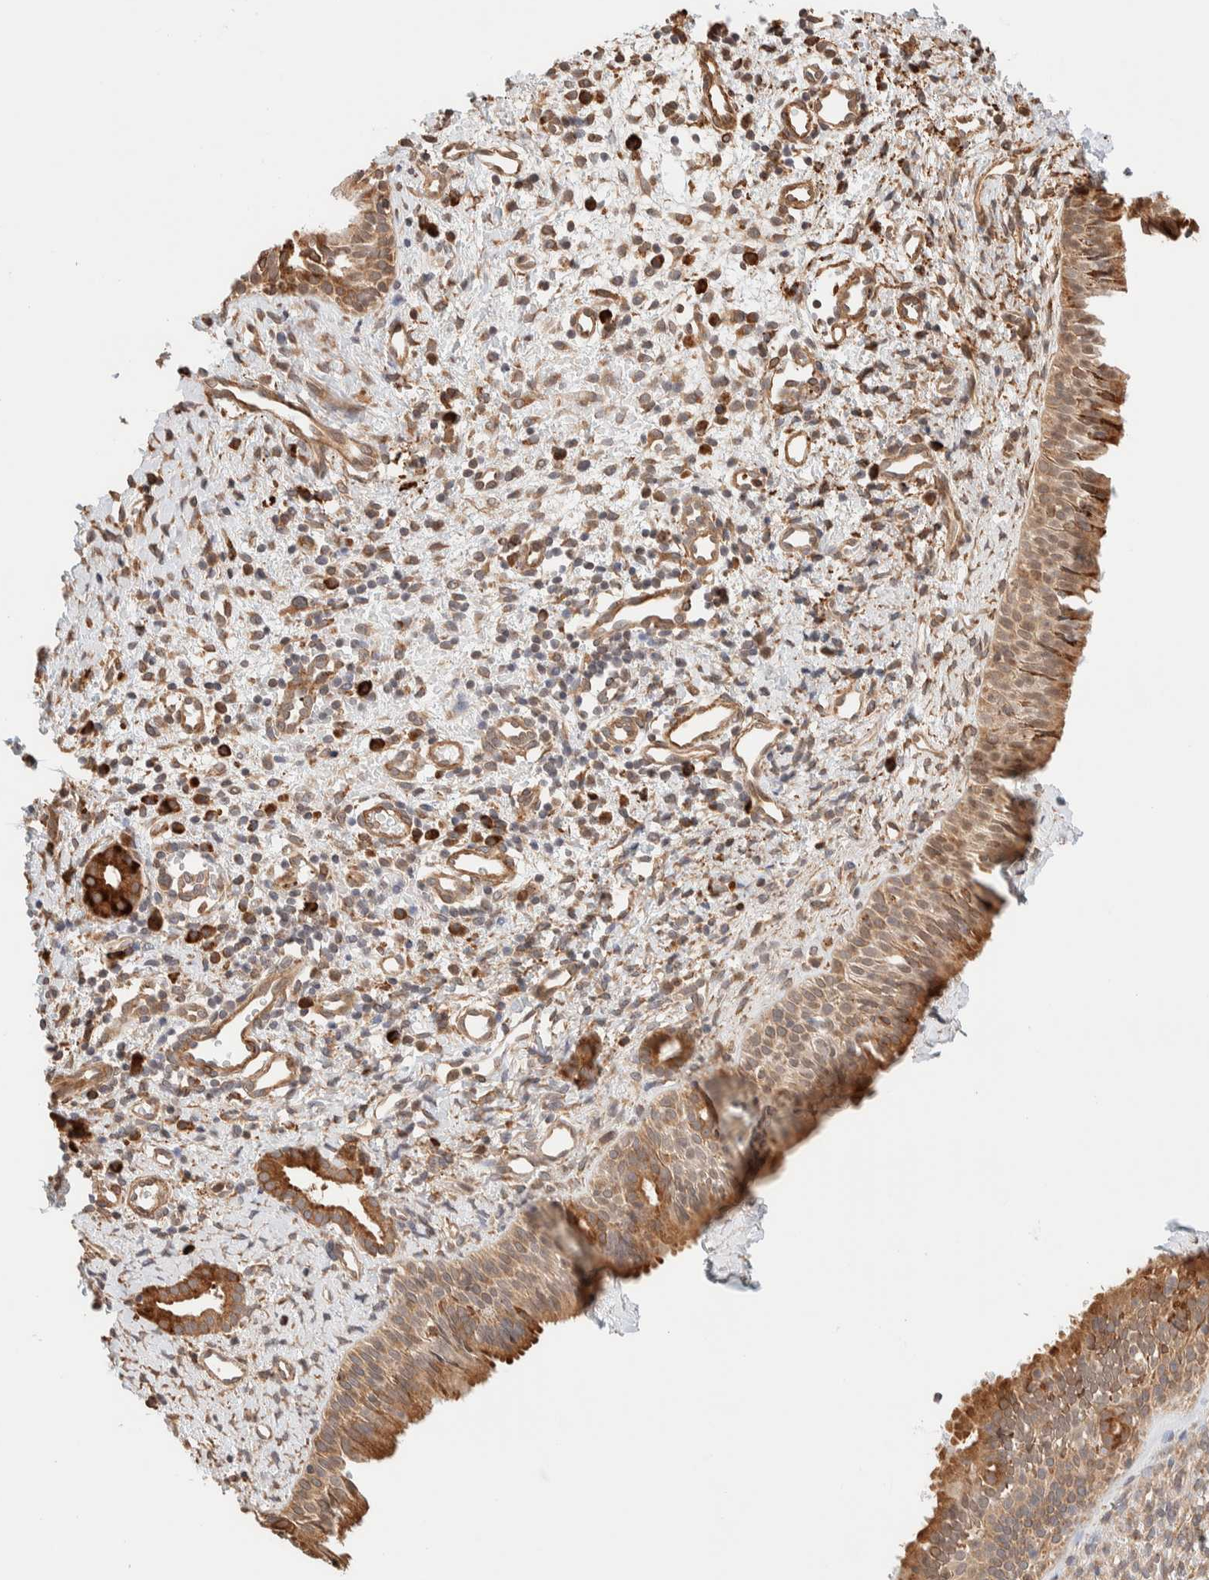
{"staining": {"intensity": "moderate", "quantity": ">75%", "location": "cytoplasmic/membranous"}, "tissue": "nasopharynx", "cell_type": "Respiratory epithelial cells", "image_type": "normal", "snomed": [{"axis": "morphology", "description": "Normal tissue, NOS"}, {"axis": "topography", "description": "Nasopharynx"}], "caption": "The photomicrograph reveals a brown stain indicating the presence of a protein in the cytoplasmic/membranous of respiratory epithelial cells in nasopharynx.", "gene": "INTS1", "patient": {"sex": "male", "age": 22}}